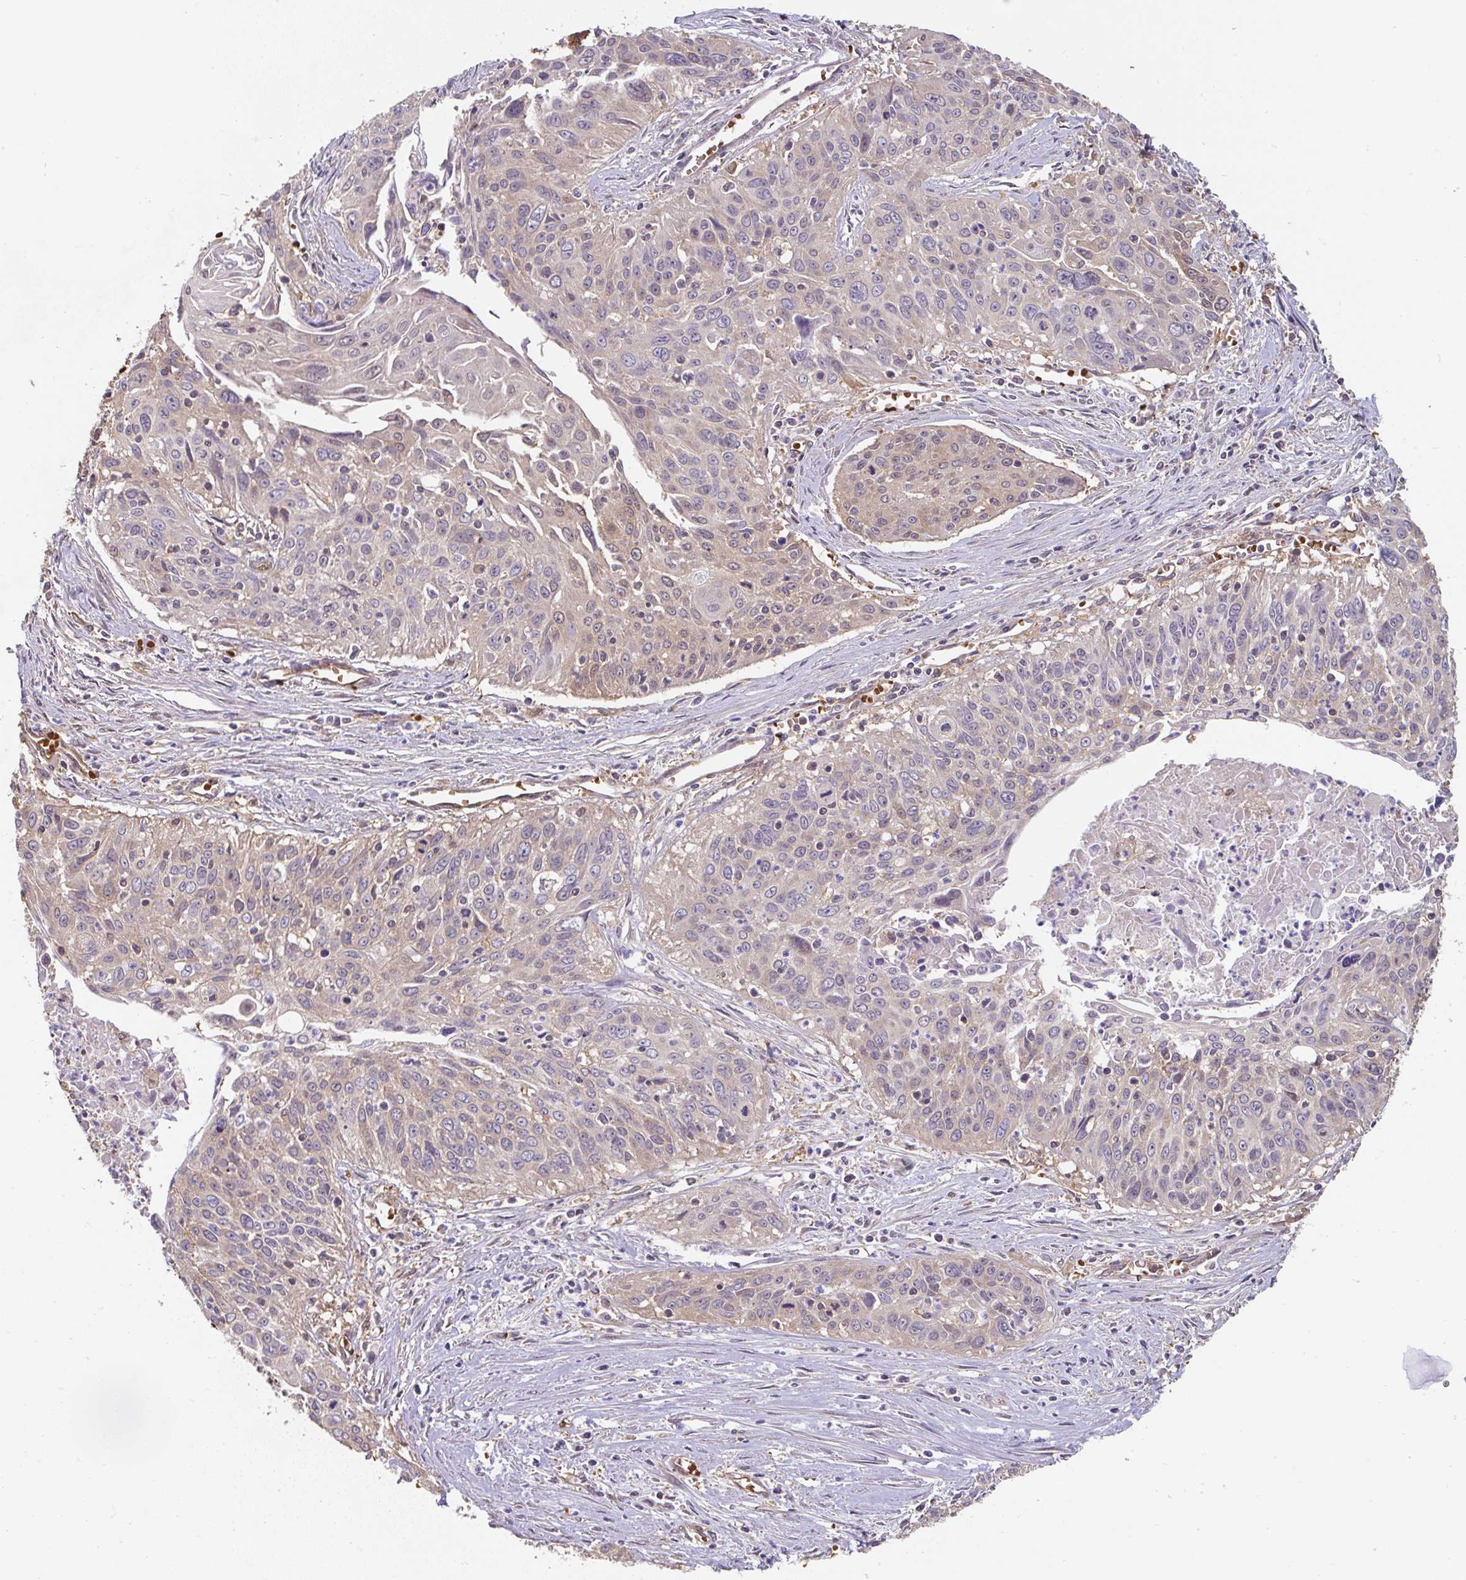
{"staining": {"intensity": "weak", "quantity": "25%-75%", "location": "cytoplasmic/membranous"}, "tissue": "cervical cancer", "cell_type": "Tumor cells", "image_type": "cancer", "snomed": [{"axis": "morphology", "description": "Squamous cell carcinoma, NOS"}, {"axis": "topography", "description": "Cervix"}], "caption": "IHC of human squamous cell carcinoma (cervical) displays low levels of weak cytoplasmic/membranous expression in about 25%-75% of tumor cells. (DAB IHC, brown staining for protein, blue staining for nuclei).", "gene": "ST13", "patient": {"sex": "female", "age": 55}}